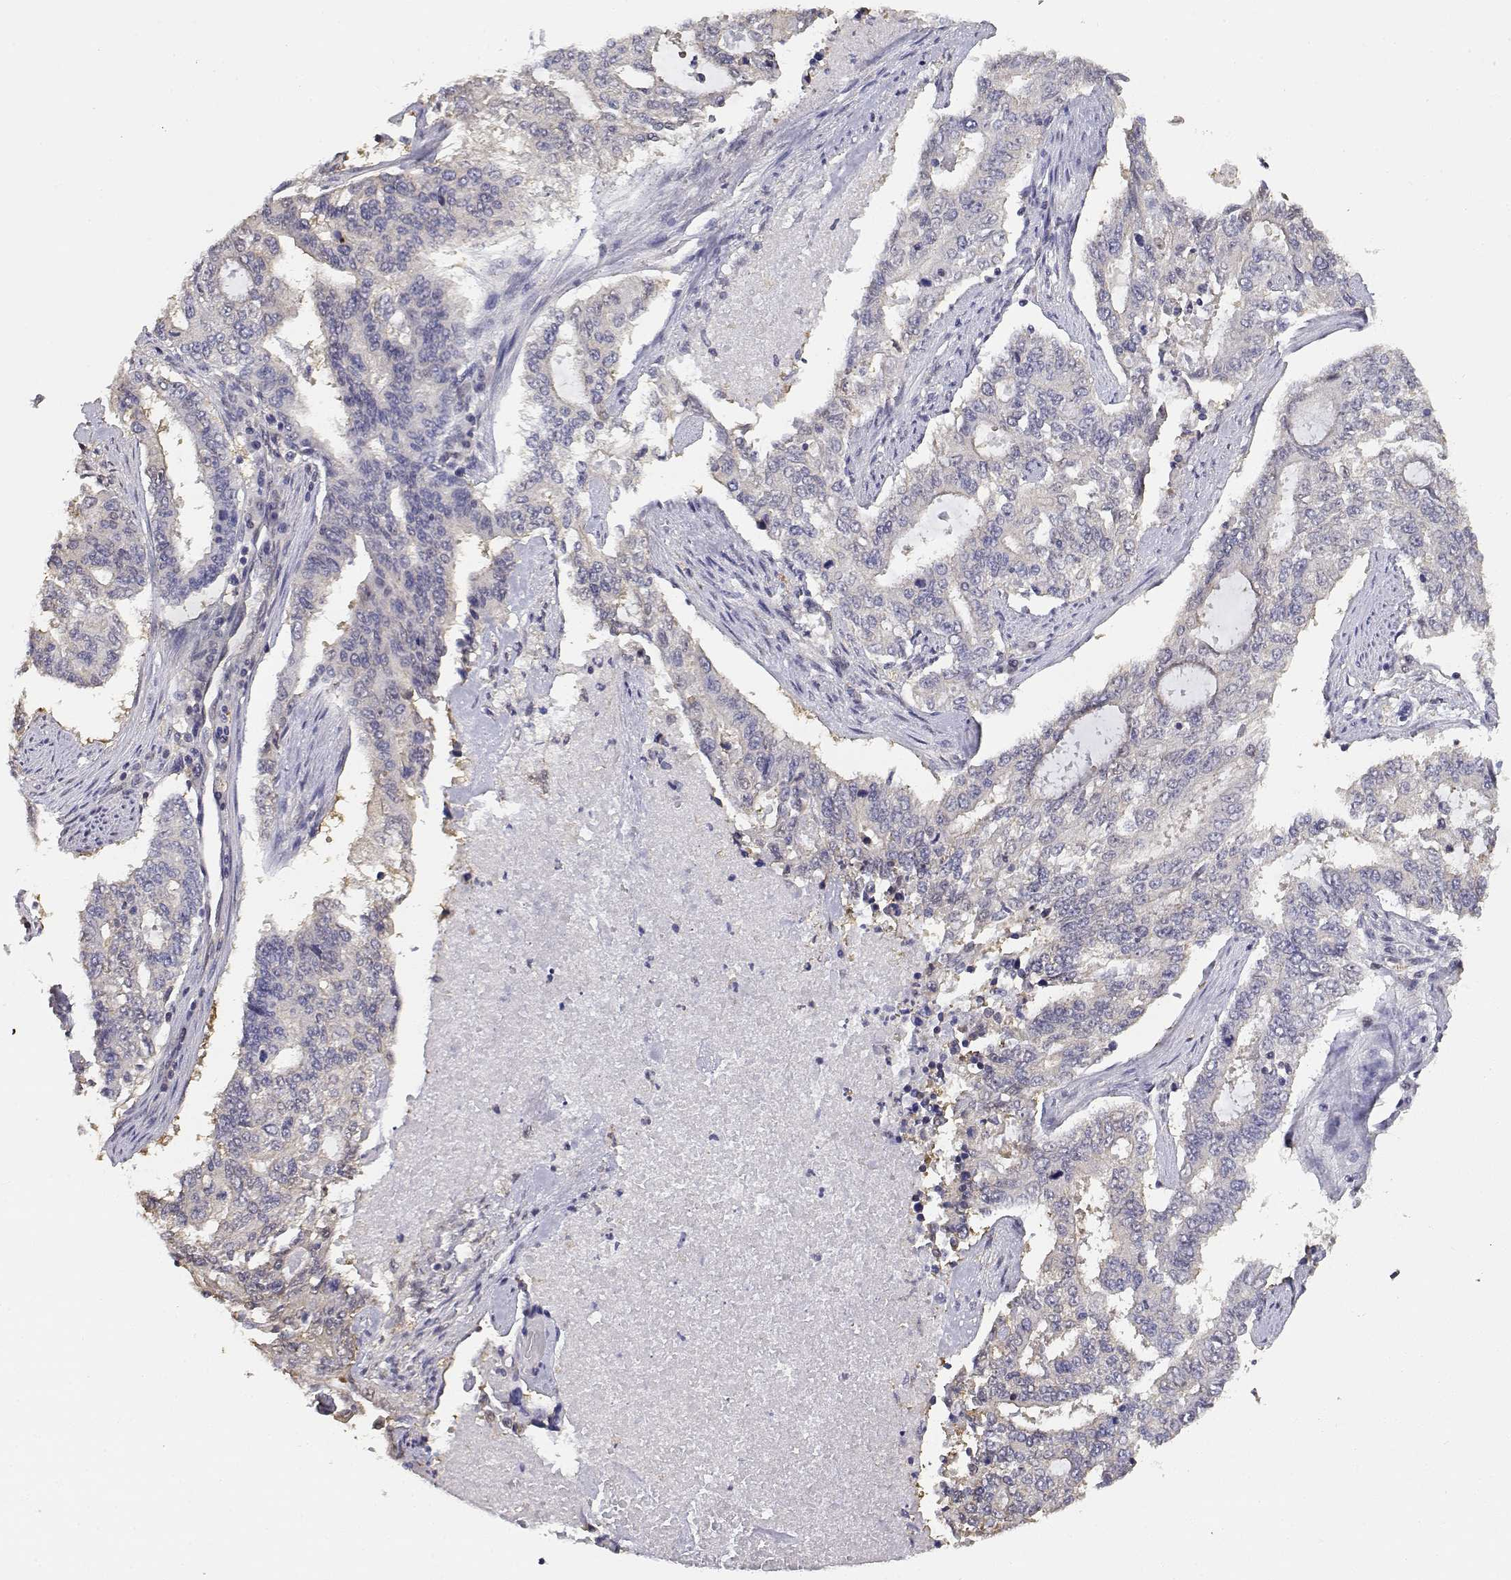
{"staining": {"intensity": "negative", "quantity": "none", "location": "none"}, "tissue": "endometrial cancer", "cell_type": "Tumor cells", "image_type": "cancer", "snomed": [{"axis": "morphology", "description": "Adenocarcinoma, NOS"}, {"axis": "topography", "description": "Uterus"}], "caption": "Immunohistochemical staining of human adenocarcinoma (endometrial) reveals no significant expression in tumor cells.", "gene": "ADA", "patient": {"sex": "female", "age": 59}}